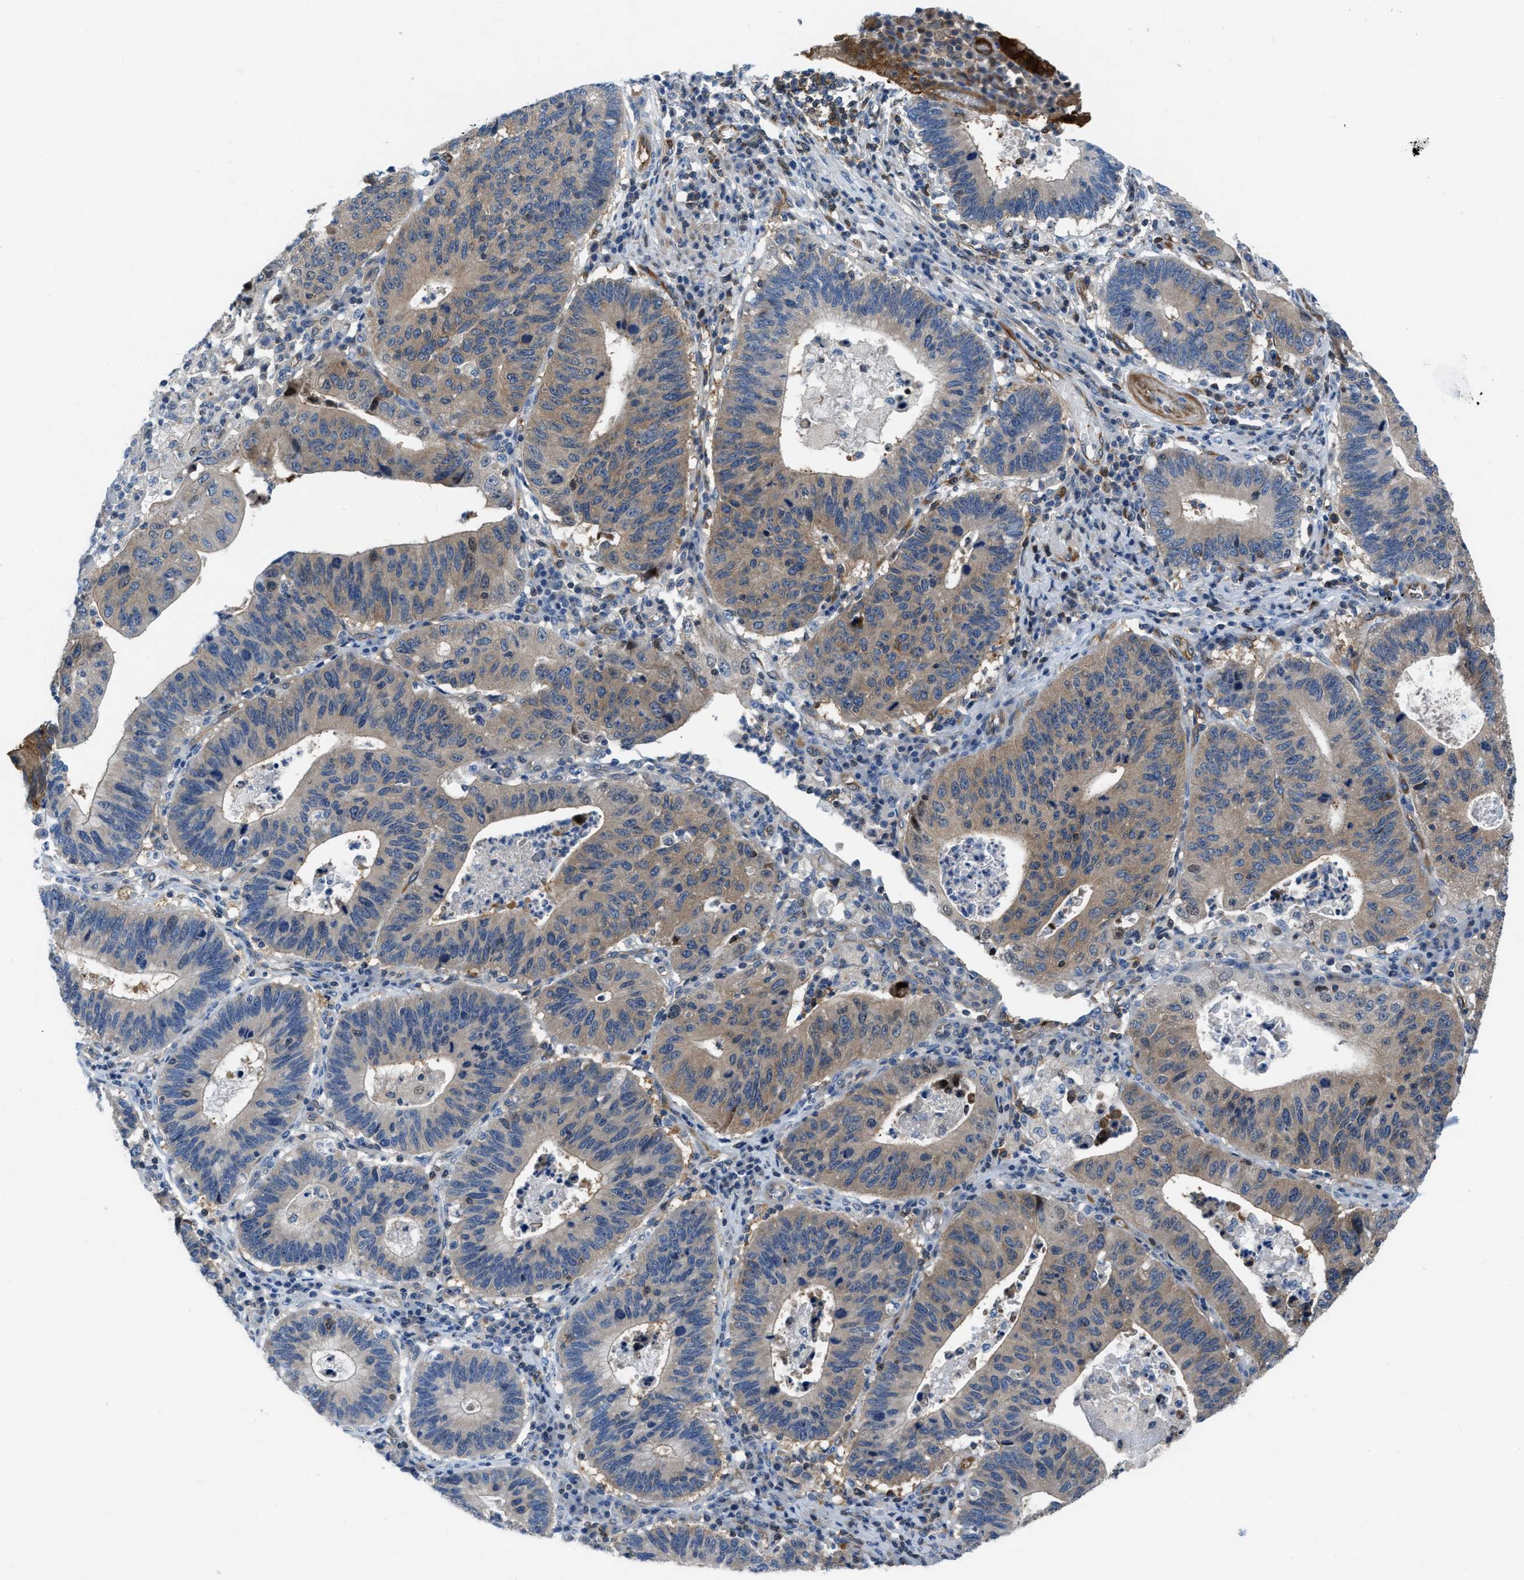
{"staining": {"intensity": "weak", "quantity": "25%-75%", "location": "cytoplasmic/membranous"}, "tissue": "stomach cancer", "cell_type": "Tumor cells", "image_type": "cancer", "snomed": [{"axis": "morphology", "description": "Adenocarcinoma, NOS"}, {"axis": "topography", "description": "Stomach"}], "caption": "The histopathology image shows a brown stain indicating the presence of a protein in the cytoplasmic/membranous of tumor cells in stomach adenocarcinoma. (DAB (3,3'-diaminobenzidine) = brown stain, brightfield microscopy at high magnification).", "gene": "PFKP", "patient": {"sex": "male", "age": 59}}